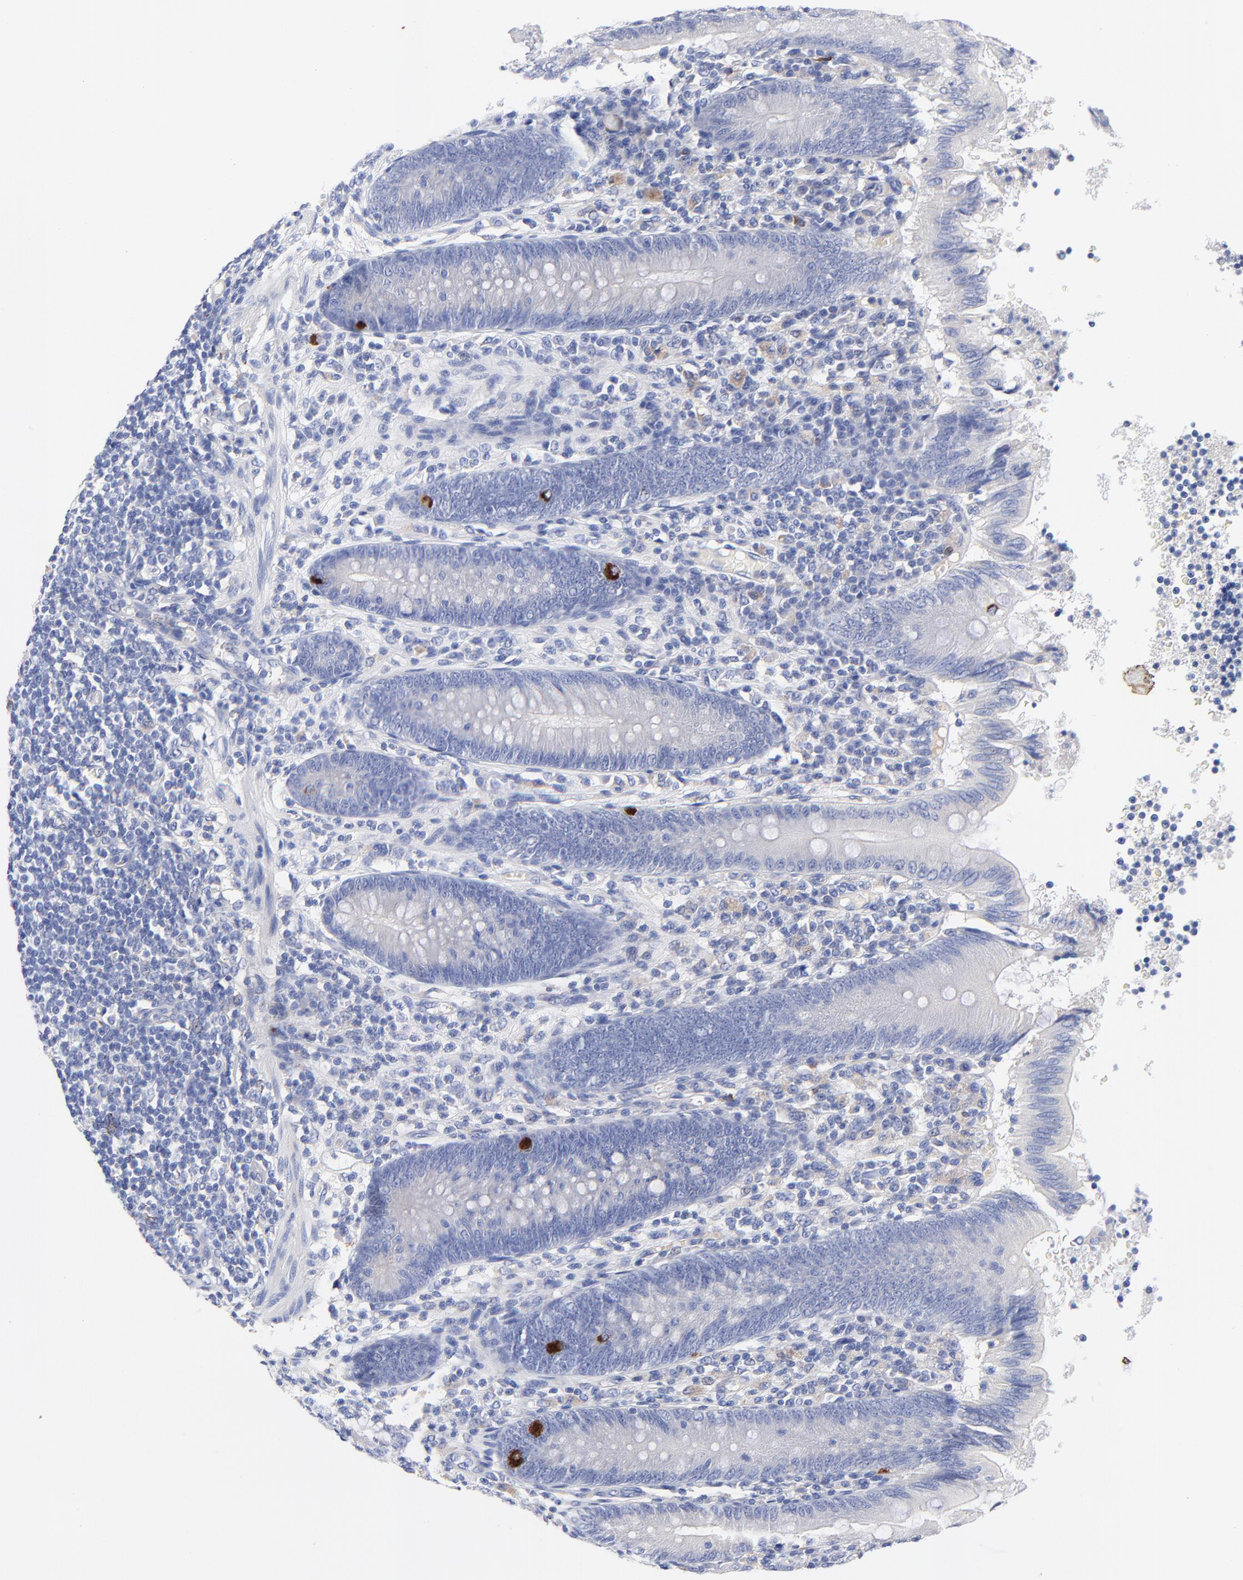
{"staining": {"intensity": "negative", "quantity": "none", "location": "none"}, "tissue": "appendix", "cell_type": "Glandular cells", "image_type": "normal", "snomed": [{"axis": "morphology", "description": "Normal tissue, NOS"}, {"axis": "morphology", "description": "Inflammation, NOS"}, {"axis": "topography", "description": "Appendix"}], "caption": "DAB immunohistochemical staining of normal human appendix shows no significant expression in glandular cells.", "gene": "FBXO10", "patient": {"sex": "male", "age": 46}}